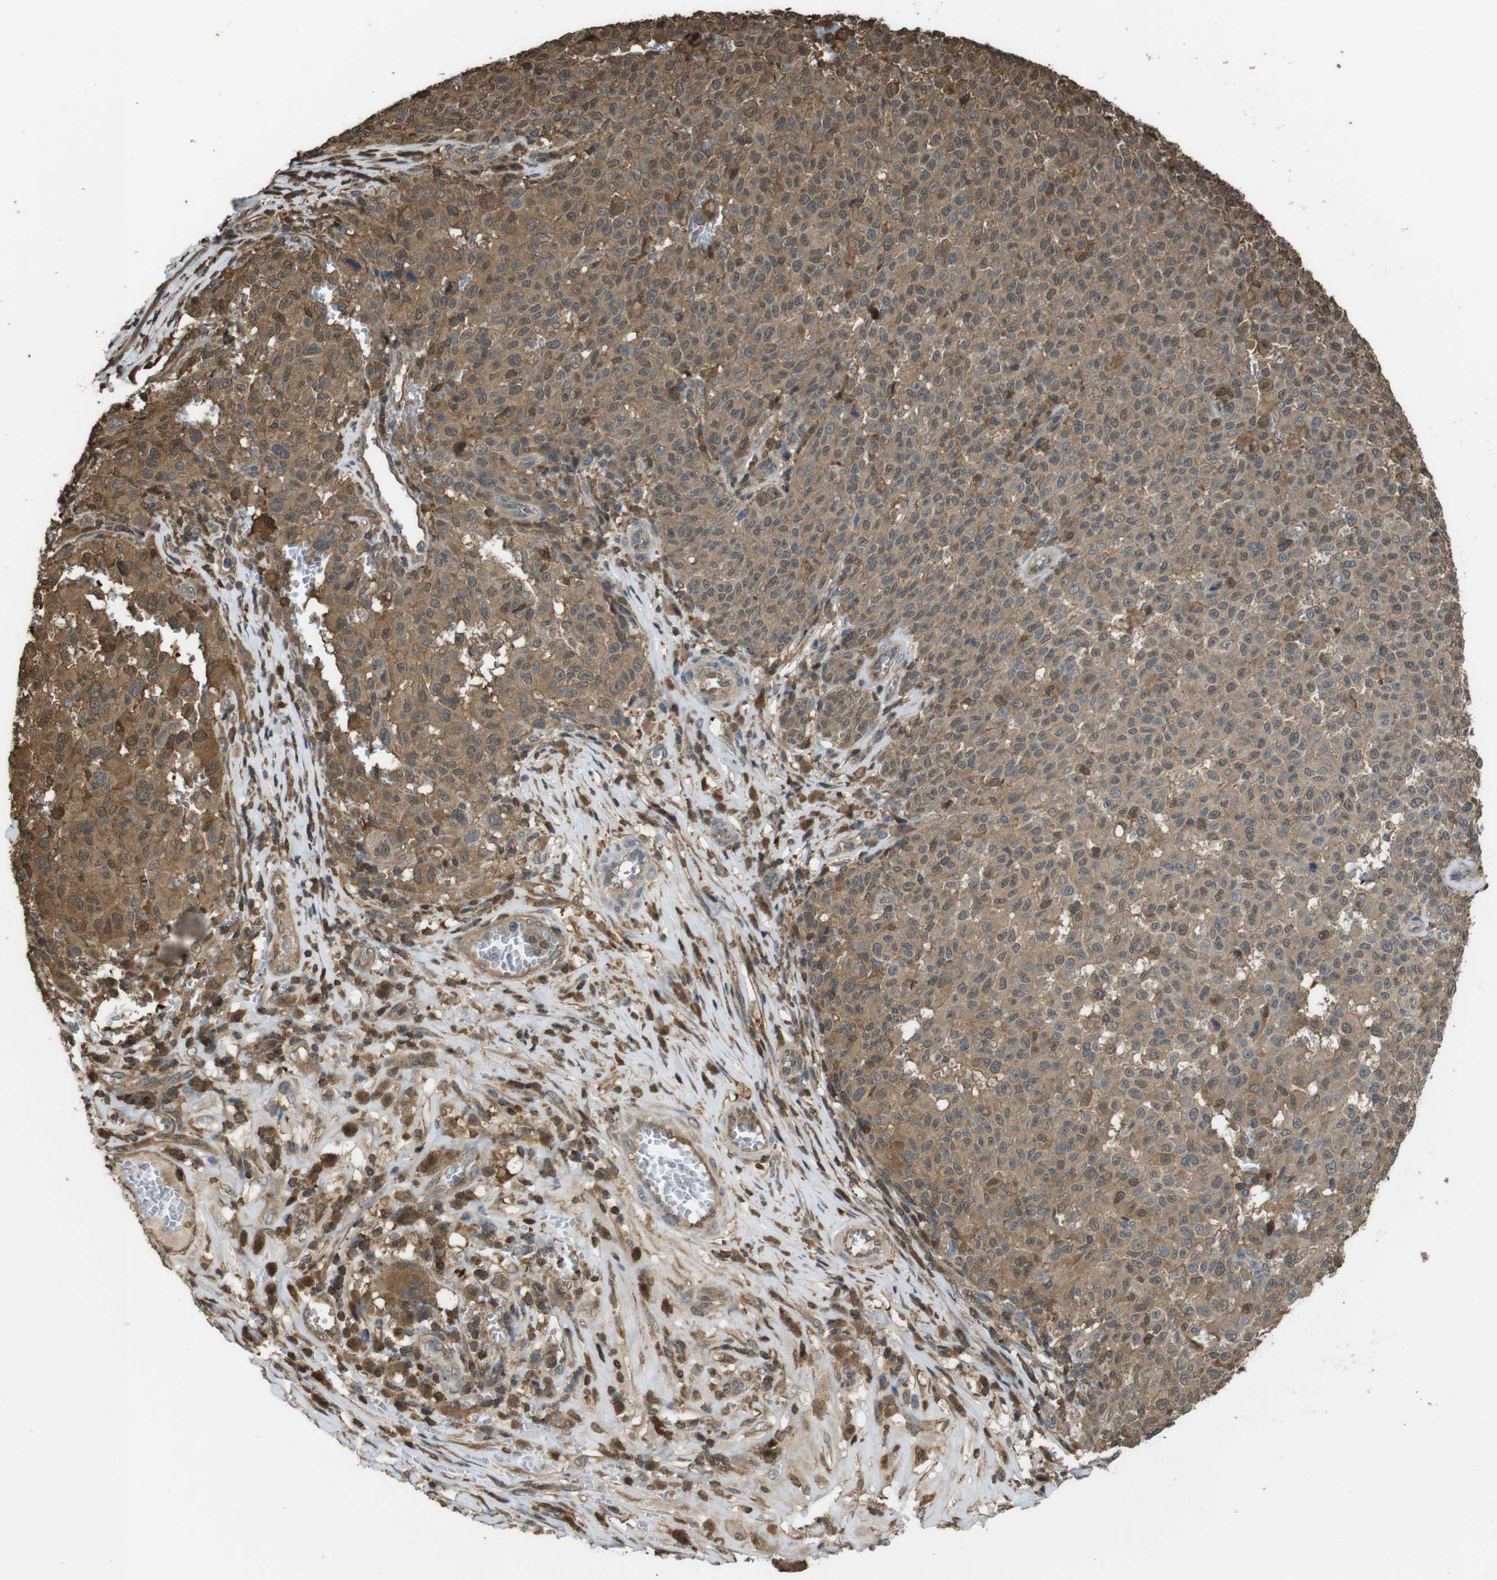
{"staining": {"intensity": "moderate", "quantity": ">75%", "location": "cytoplasmic/membranous"}, "tissue": "melanoma", "cell_type": "Tumor cells", "image_type": "cancer", "snomed": [{"axis": "morphology", "description": "Malignant melanoma, NOS"}, {"axis": "topography", "description": "Skin"}], "caption": "About >75% of tumor cells in malignant melanoma exhibit moderate cytoplasmic/membranous protein positivity as visualized by brown immunohistochemical staining.", "gene": "ARHGDIA", "patient": {"sex": "female", "age": 82}}